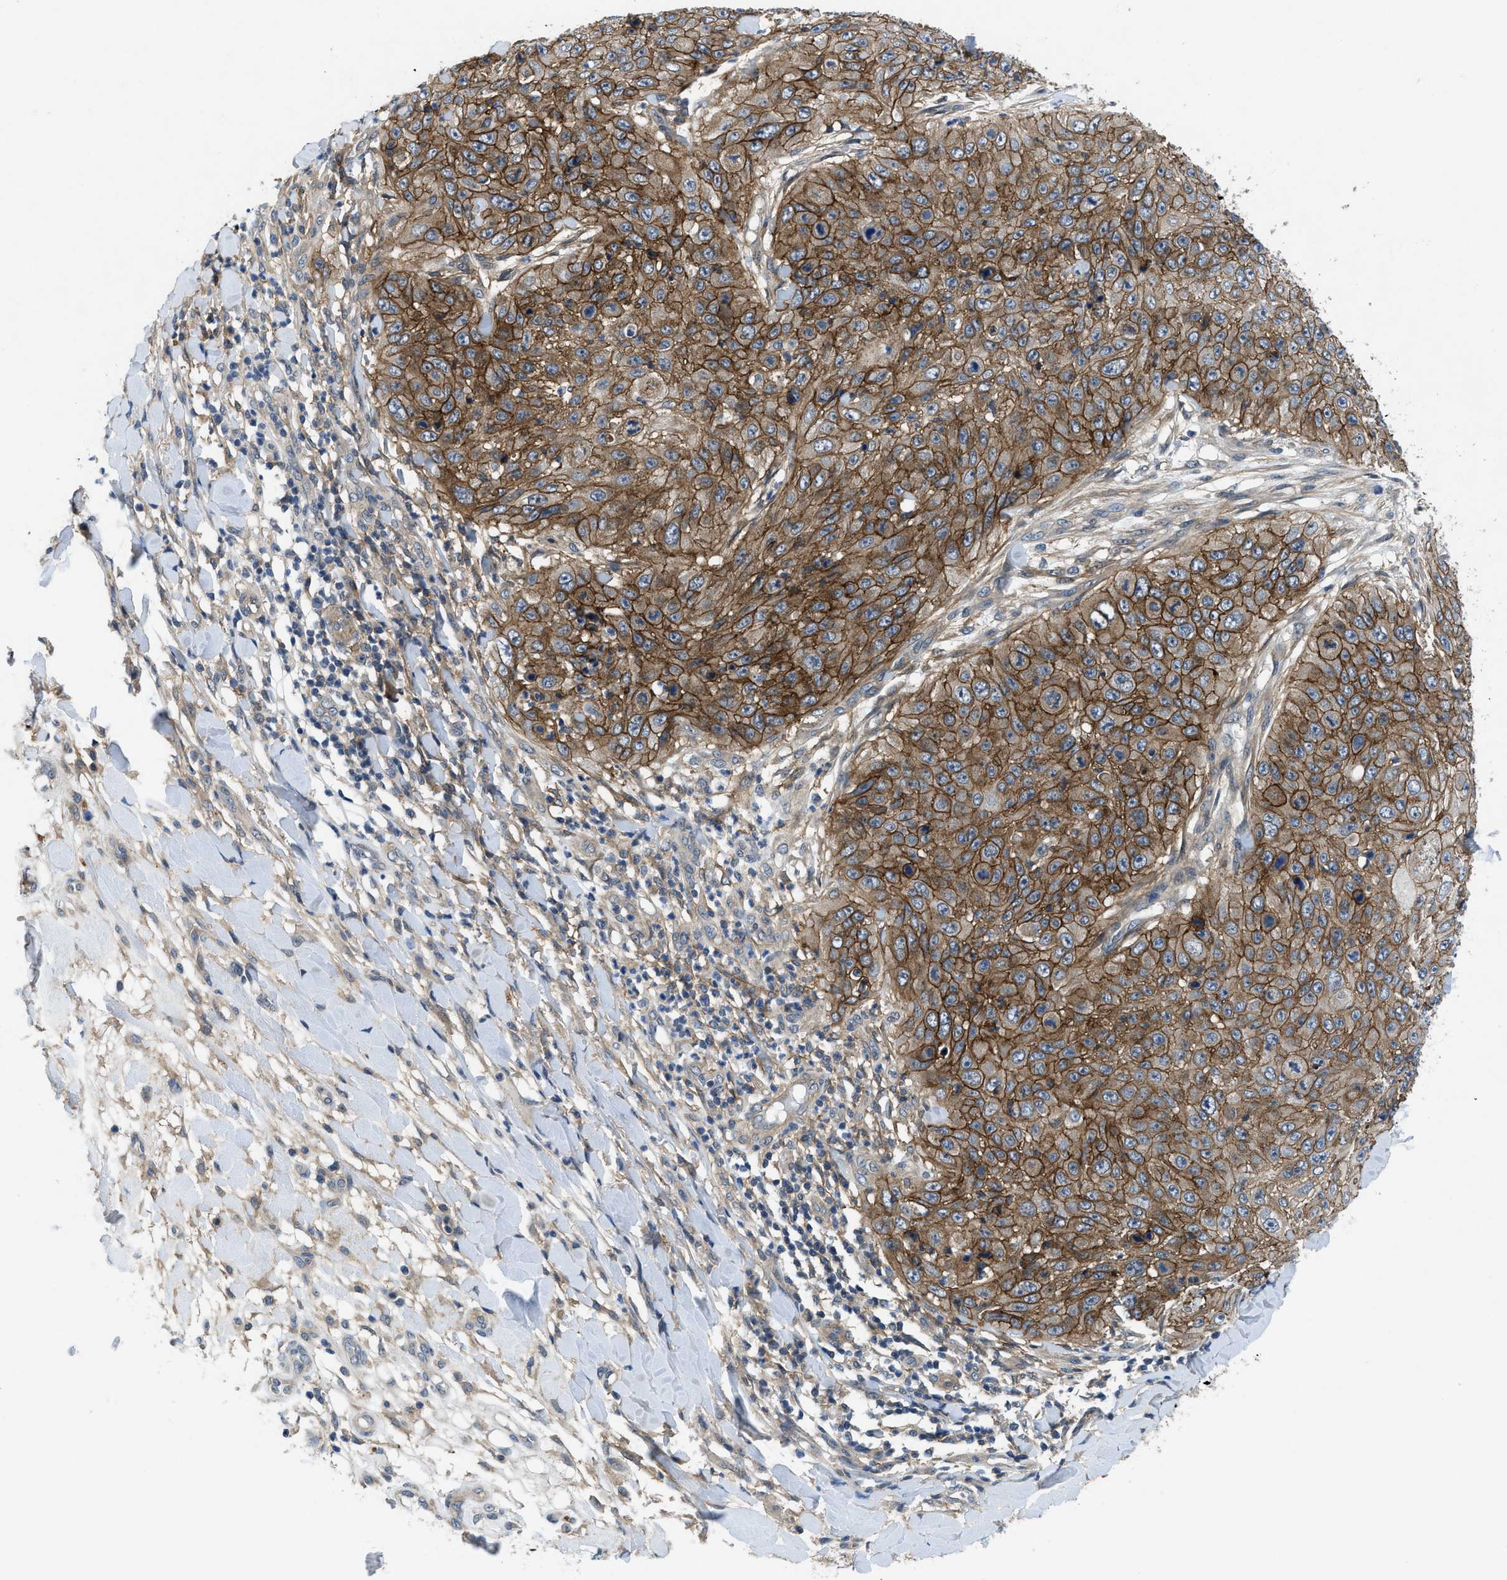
{"staining": {"intensity": "moderate", "quantity": ">75%", "location": "cytoplasmic/membranous"}, "tissue": "skin cancer", "cell_type": "Tumor cells", "image_type": "cancer", "snomed": [{"axis": "morphology", "description": "Squamous cell carcinoma, NOS"}, {"axis": "topography", "description": "Skin"}], "caption": "Protein staining of squamous cell carcinoma (skin) tissue reveals moderate cytoplasmic/membranous staining in approximately >75% of tumor cells. The staining is performed using DAB brown chromogen to label protein expression. The nuclei are counter-stained blue using hematoxylin.", "gene": "PANX1", "patient": {"sex": "female", "age": 80}}